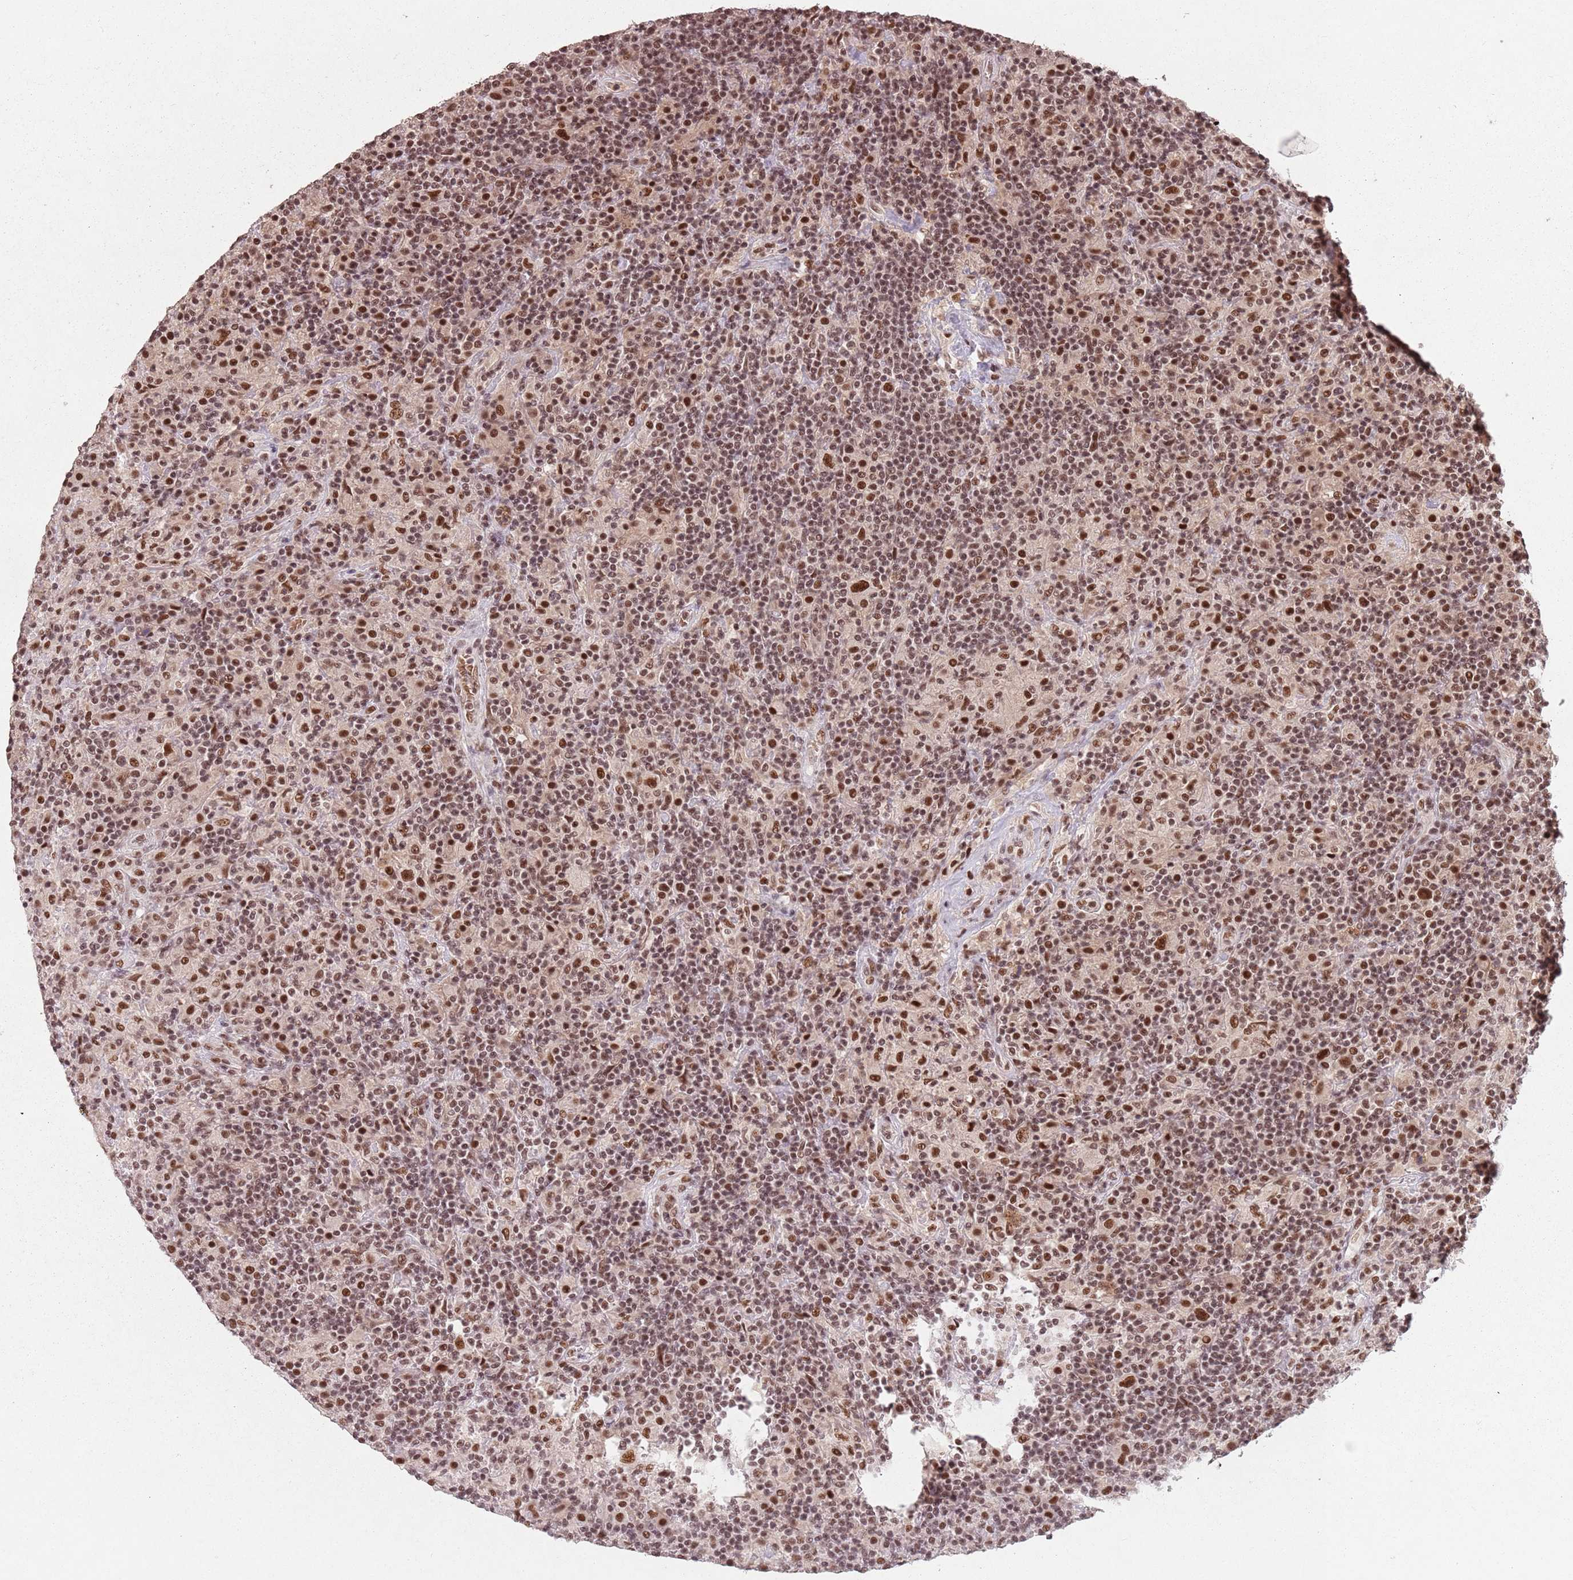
{"staining": {"intensity": "strong", "quantity": ">75%", "location": "nuclear"}, "tissue": "lymphoma", "cell_type": "Tumor cells", "image_type": "cancer", "snomed": [{"axis": "morphology", "description": "Hodgkin's disease, NOS"}, {"axis": "topography", "description": "Lymph node"}], "caption": "Immunohistochemistry image of human Hodgkin's disease stained for a protein (brown), which displays high levels of strong nuclear positivity in approximately >75% of tumor cells.", "gene": "NCBP1", "patient": {"sex": "male", "age": 70}}